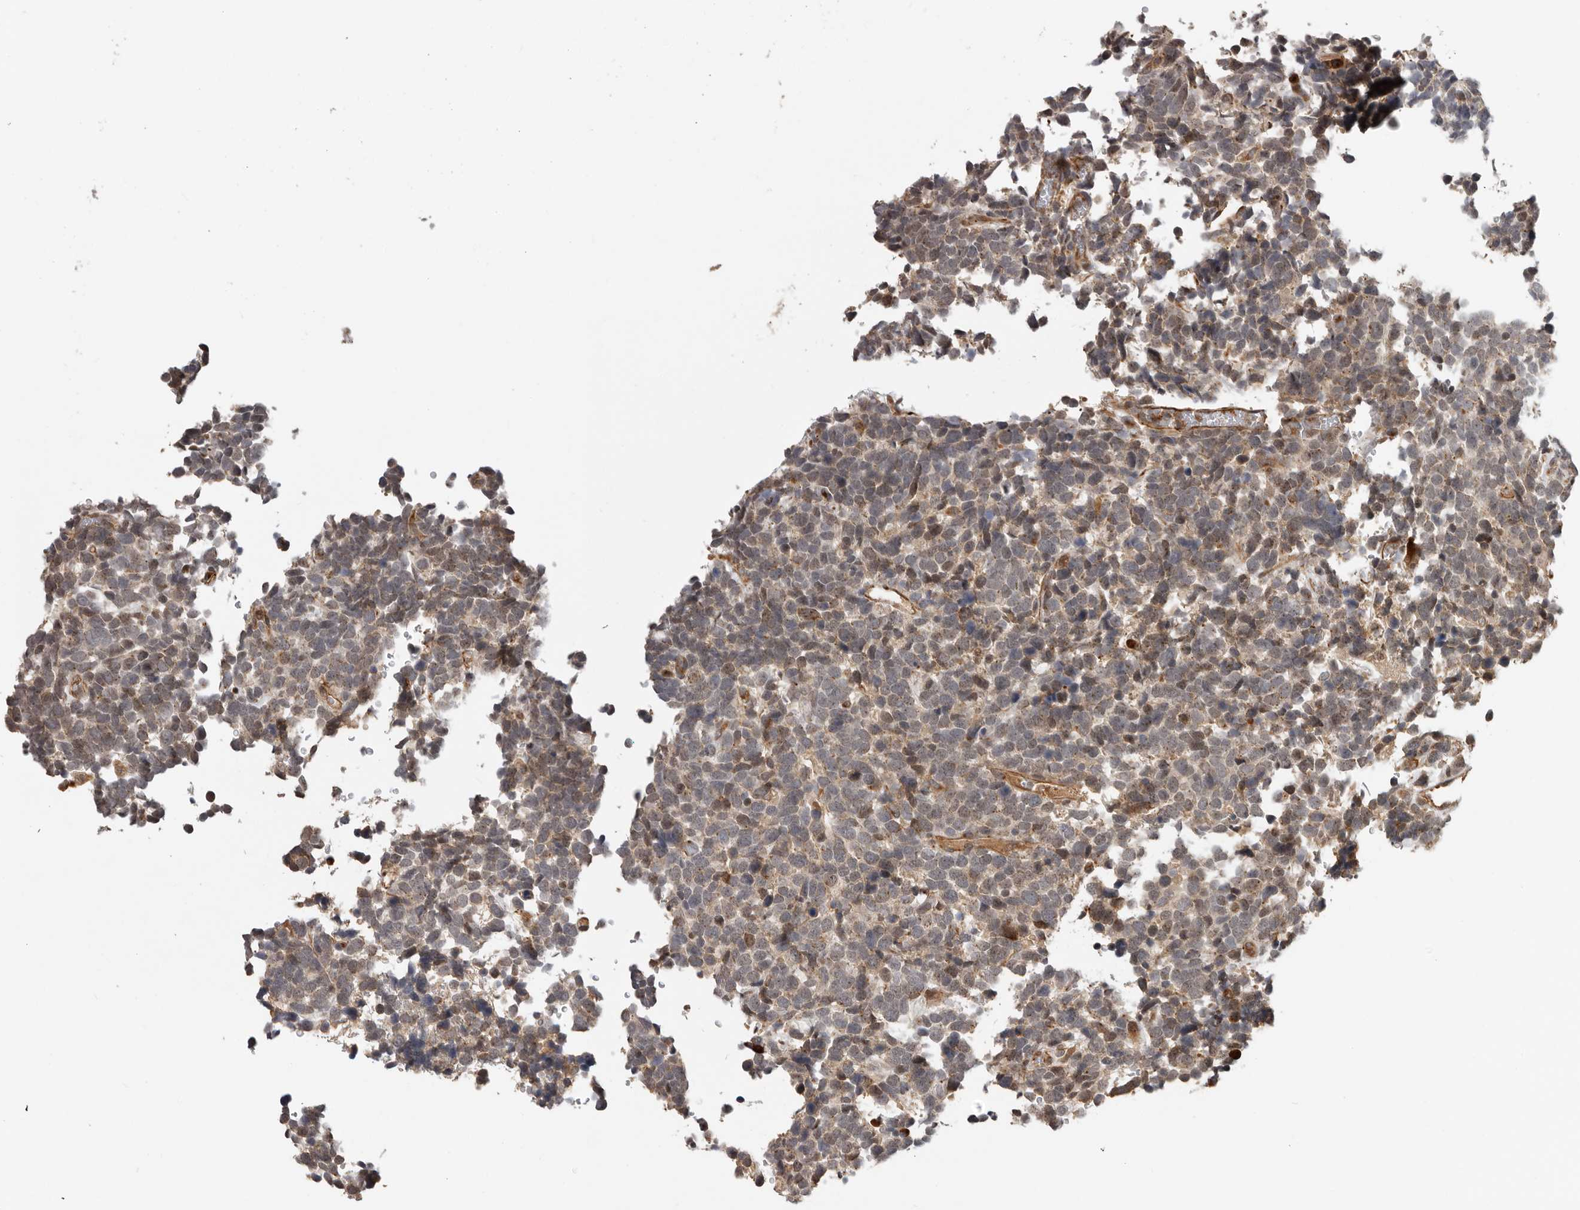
{"staining": {"intensity": "weak", "quantity": ">75%", "location": "cytoplasmic/membranous"}, "tissue": "urothelial cancer", "cell_type": "Tumor cells", "image_type": "cancer", "snomed": [{"axis": "morphology", "description": "Urothelial carcinoma, High grade"}, {"axis": "topography", "description": "Urinary bladder"}], "caption": "This is an image of immunohistochemistry staining of urothelial carcinoma (high-grade), which shows weak staining in the cytoplasmic/membranous of tumor cells.", "gene": "RNF157", "patient": {"sex": "female", "age": 82}}